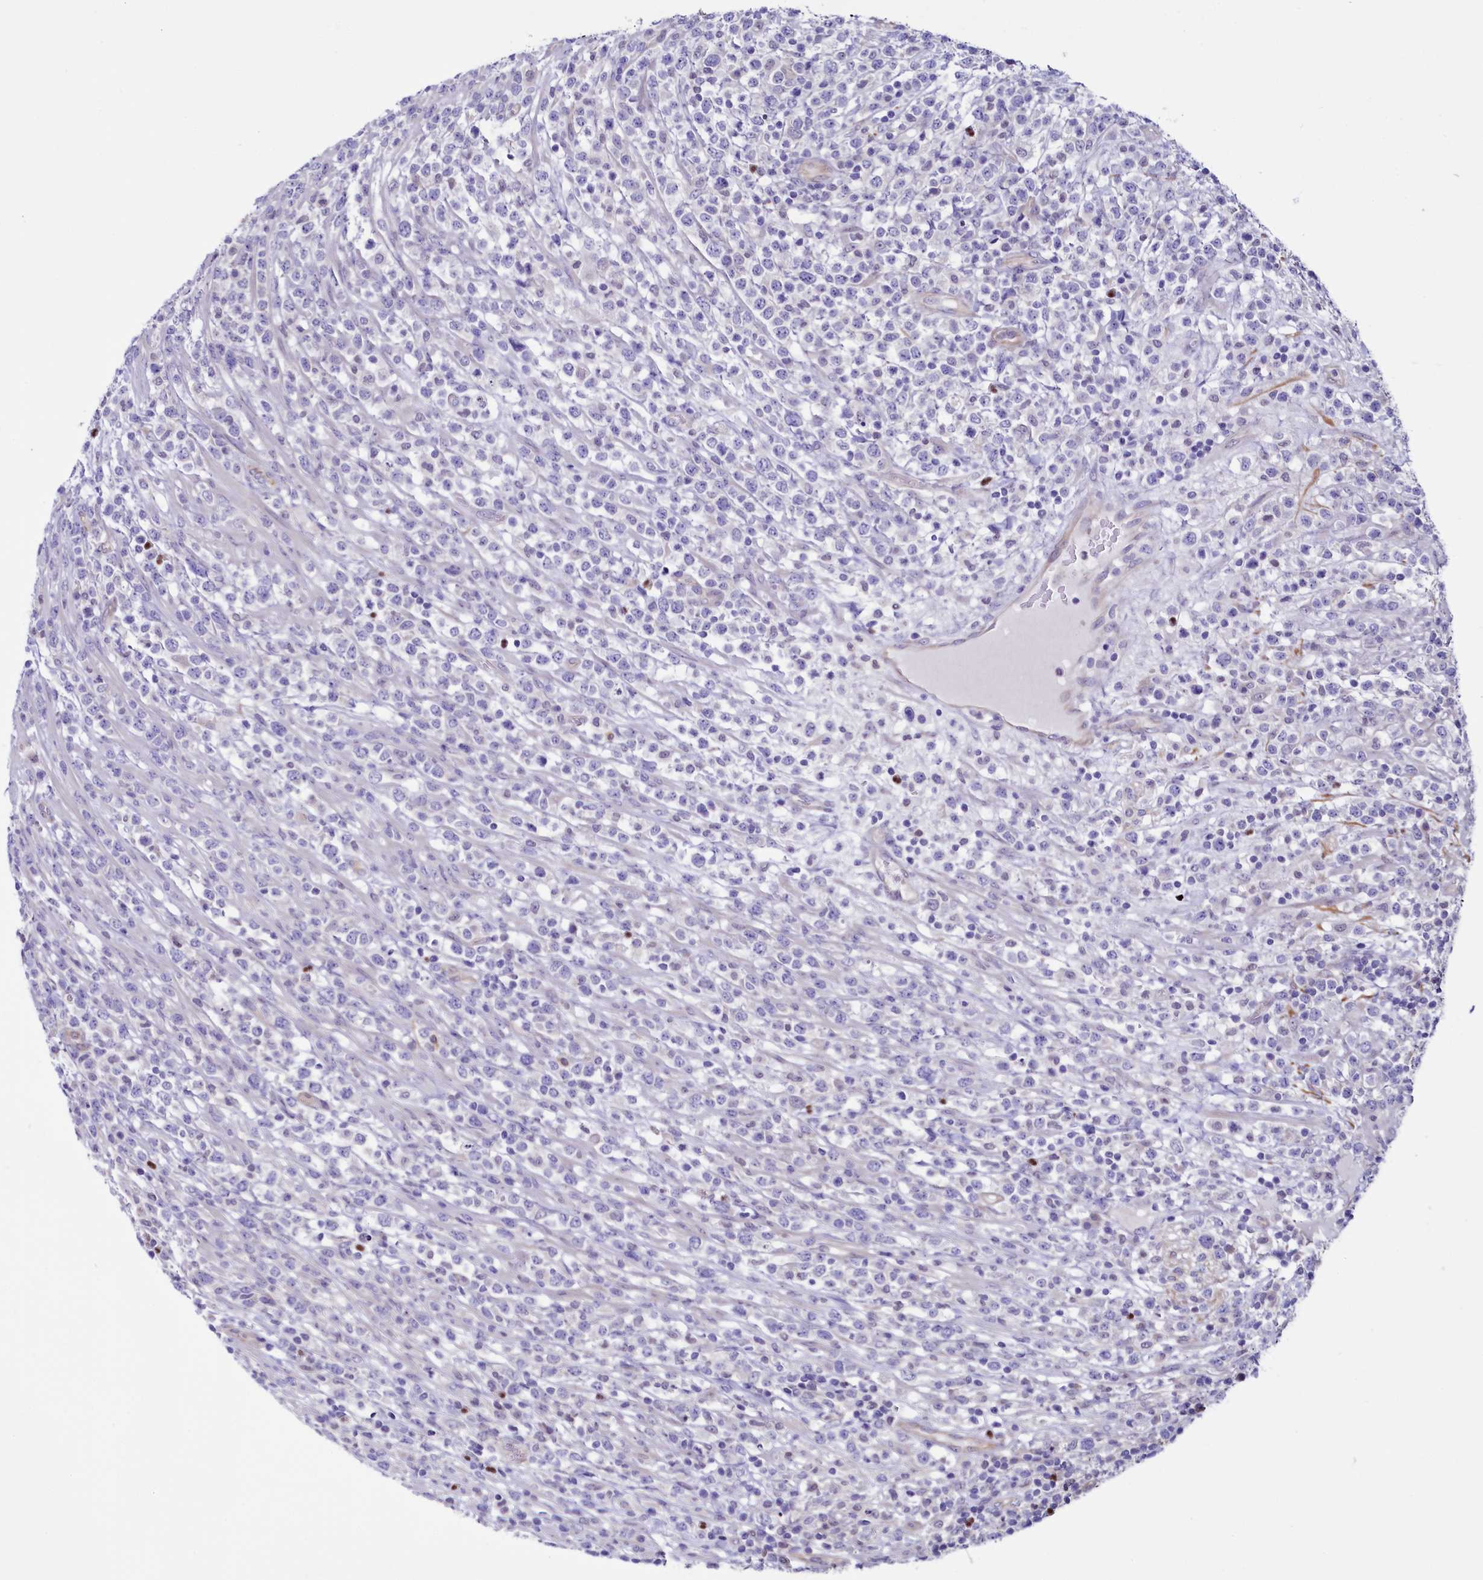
{"staining": {"intensity": "negative", "quantity": "none", "location": "none"}, "tissue": "lymphoma", "cell_type": "Tumor cells", "image_type": "cancer", "snomed": [{"axis": "morphology", "description": "Malignant lymphoma, non-Hodgkin's type, High grade"}, {"axis": "topography", "description": "Colon"}], "caption": "Immunohistochemistry image of neoplastic tissue: malignant lymphoma, non-Hodgkin's type (high-grade) stained with DAB exhibits no significant protein positivity in tumor cells.", "gene": "PDILT", "patient": {"sex": "female", "age": 53}}